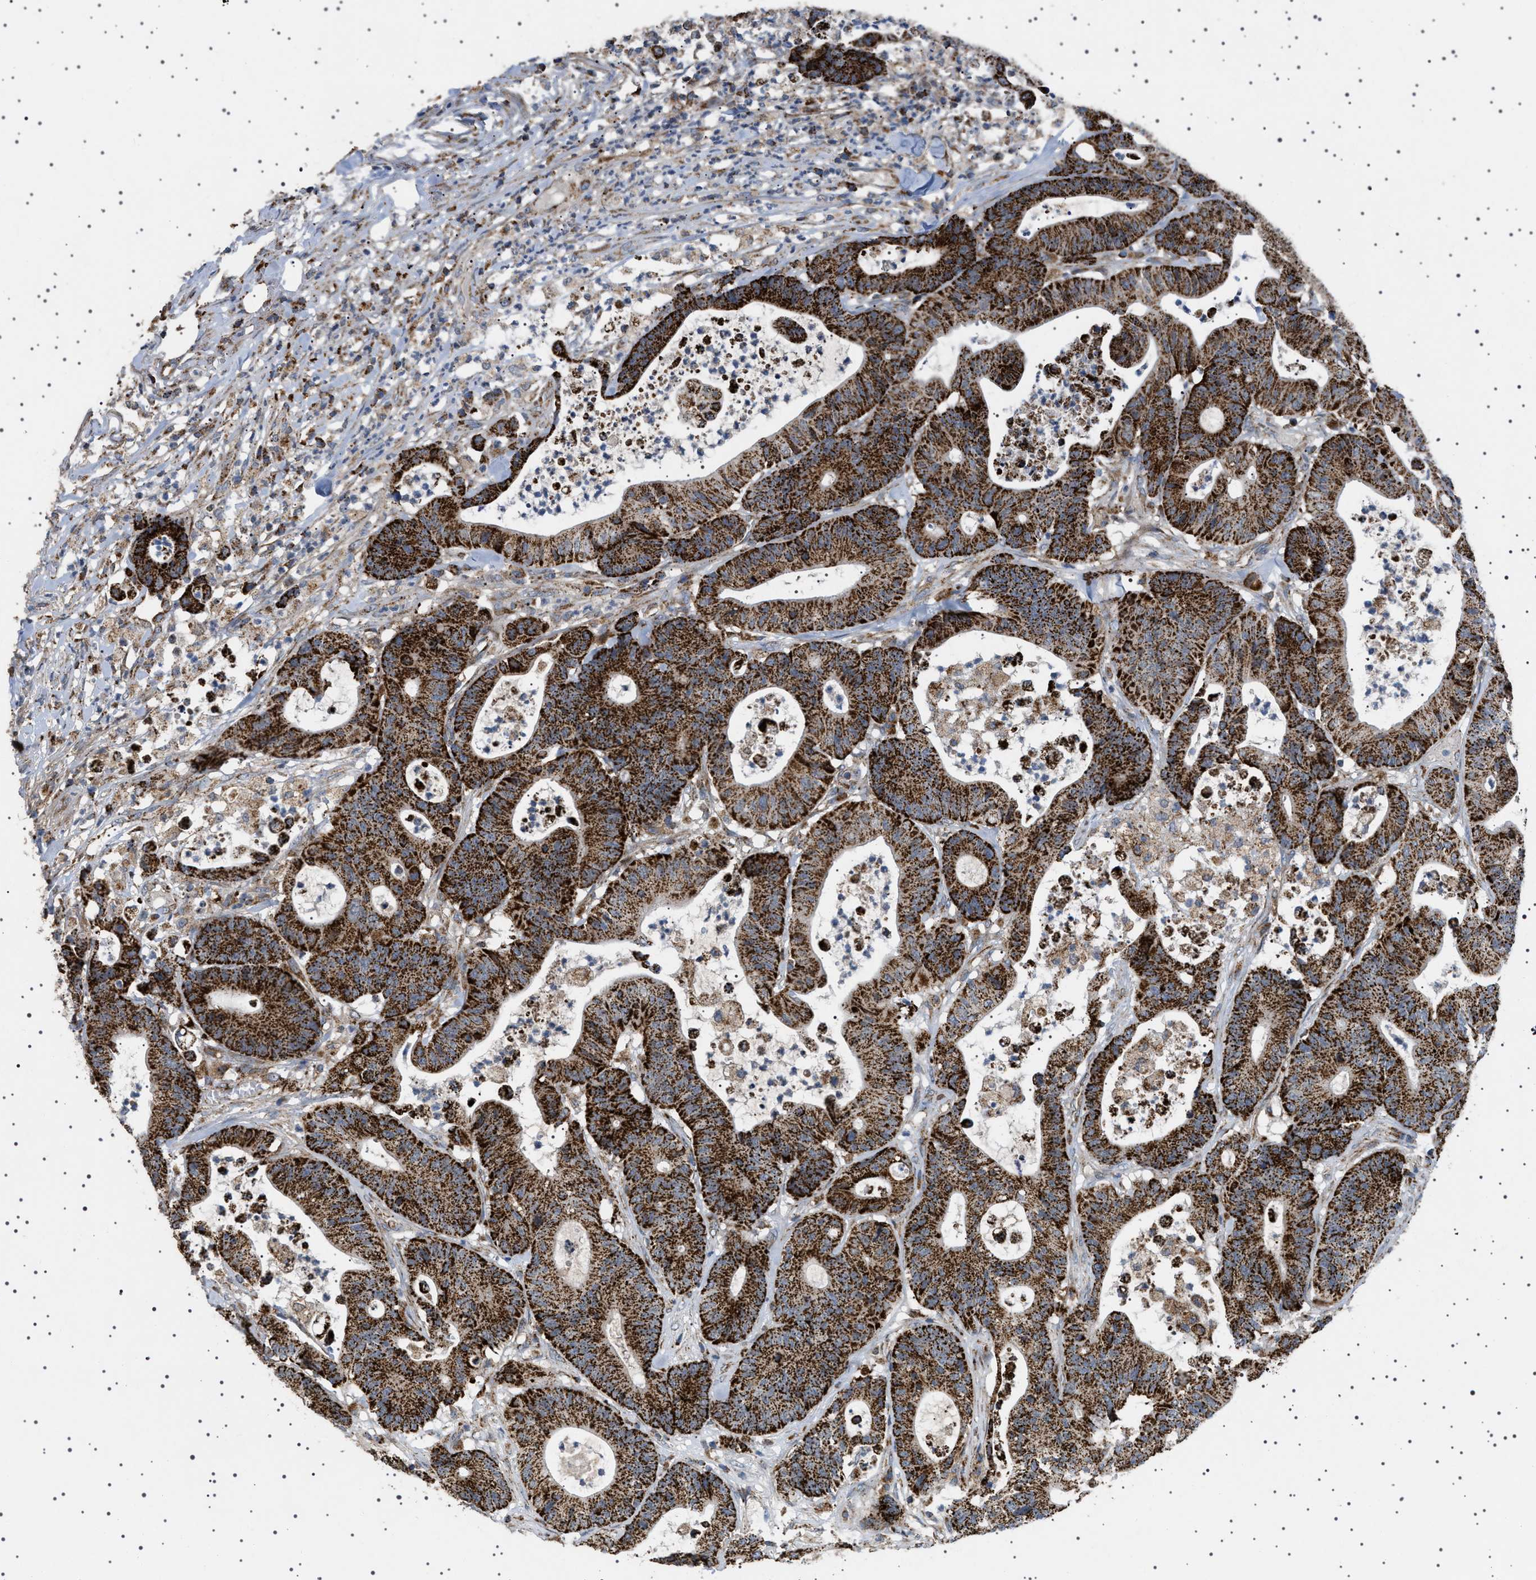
{"staining": {"intensity": "strong", "quantity": ">75%", "location": "cytoplasmic/membranous"}, "tissue": "colorectal cancer", "cell_type": "Tumor cells", "image_type": "cancer", "snomed": [{"axis": "morphology", "description": "Adenocarcinoma, NOS"}, {"axis": "topography", "description": "Colon"}], "caption": "Strong cytoplasmic/membranous staining is identified in about >75% of tumor cells in colorectal cancer.", "gene": "UBXN8", "patient": {"sex": "female", "age": 84}}